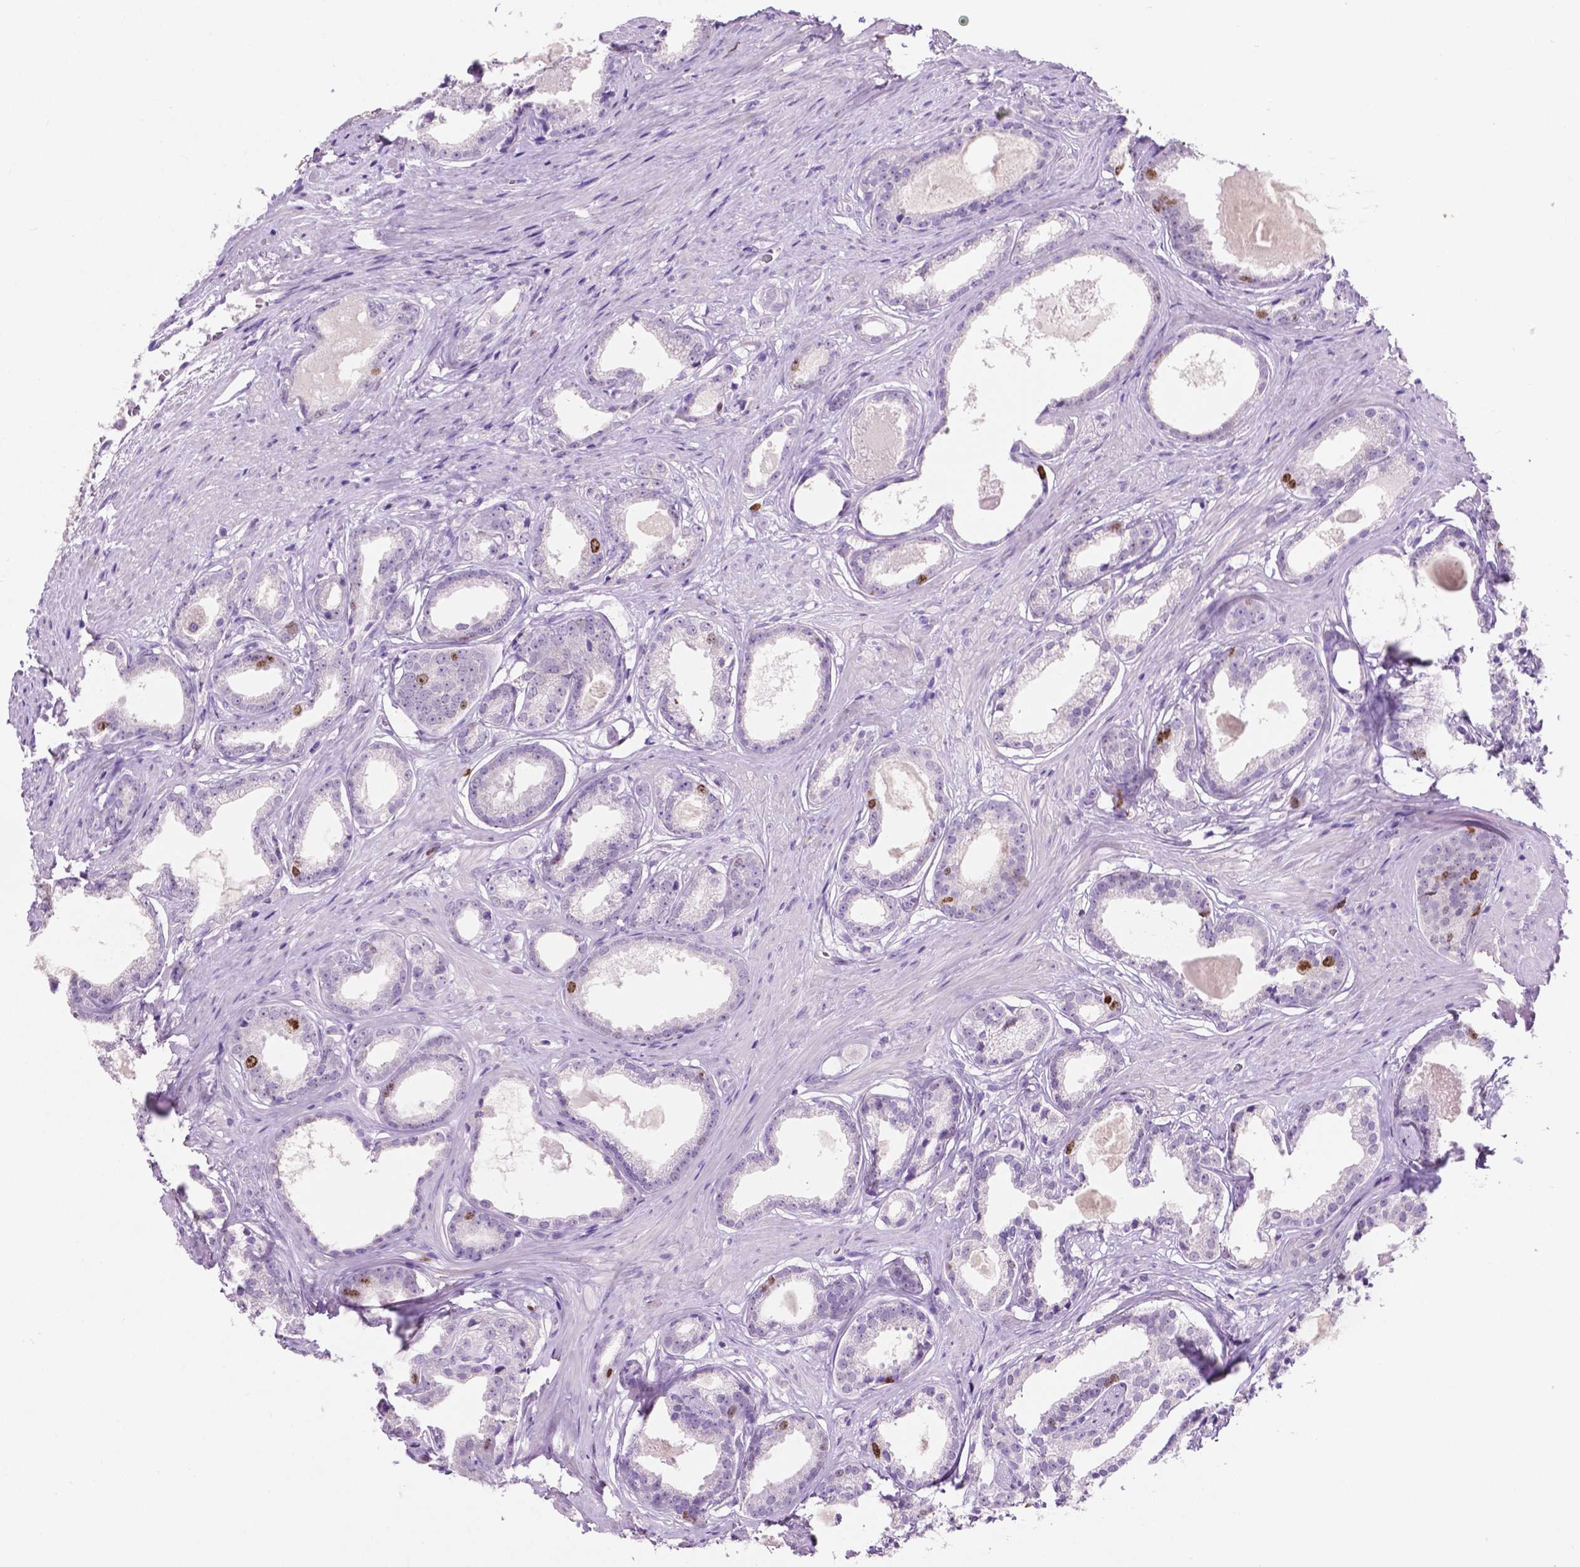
{"staining": {"intensity": "moderate", "quantity": "<25%", "location": "nuclear"}, "tissue": "prostate cancer", "cell_type": "Tumor cells", "image_type": "cancer", "snomed": [{"axis": "morphology", "description": "Adenocarcinoma, Low grade"}, {"axis": "topography", "description": "Prostate"}], "caption": "Immunohistochemistry (IHC) image of neoplastic tissue: prostate cancer (low-grade adenocarcinoma) stained using IHC demonstrates low levels of moderate protein expression localized specifically in the nuclear of tumor cells, appearing as a nuclear brown color.", "gene": "SIAH2", "patient": {"sex": "male", "age": 65}}